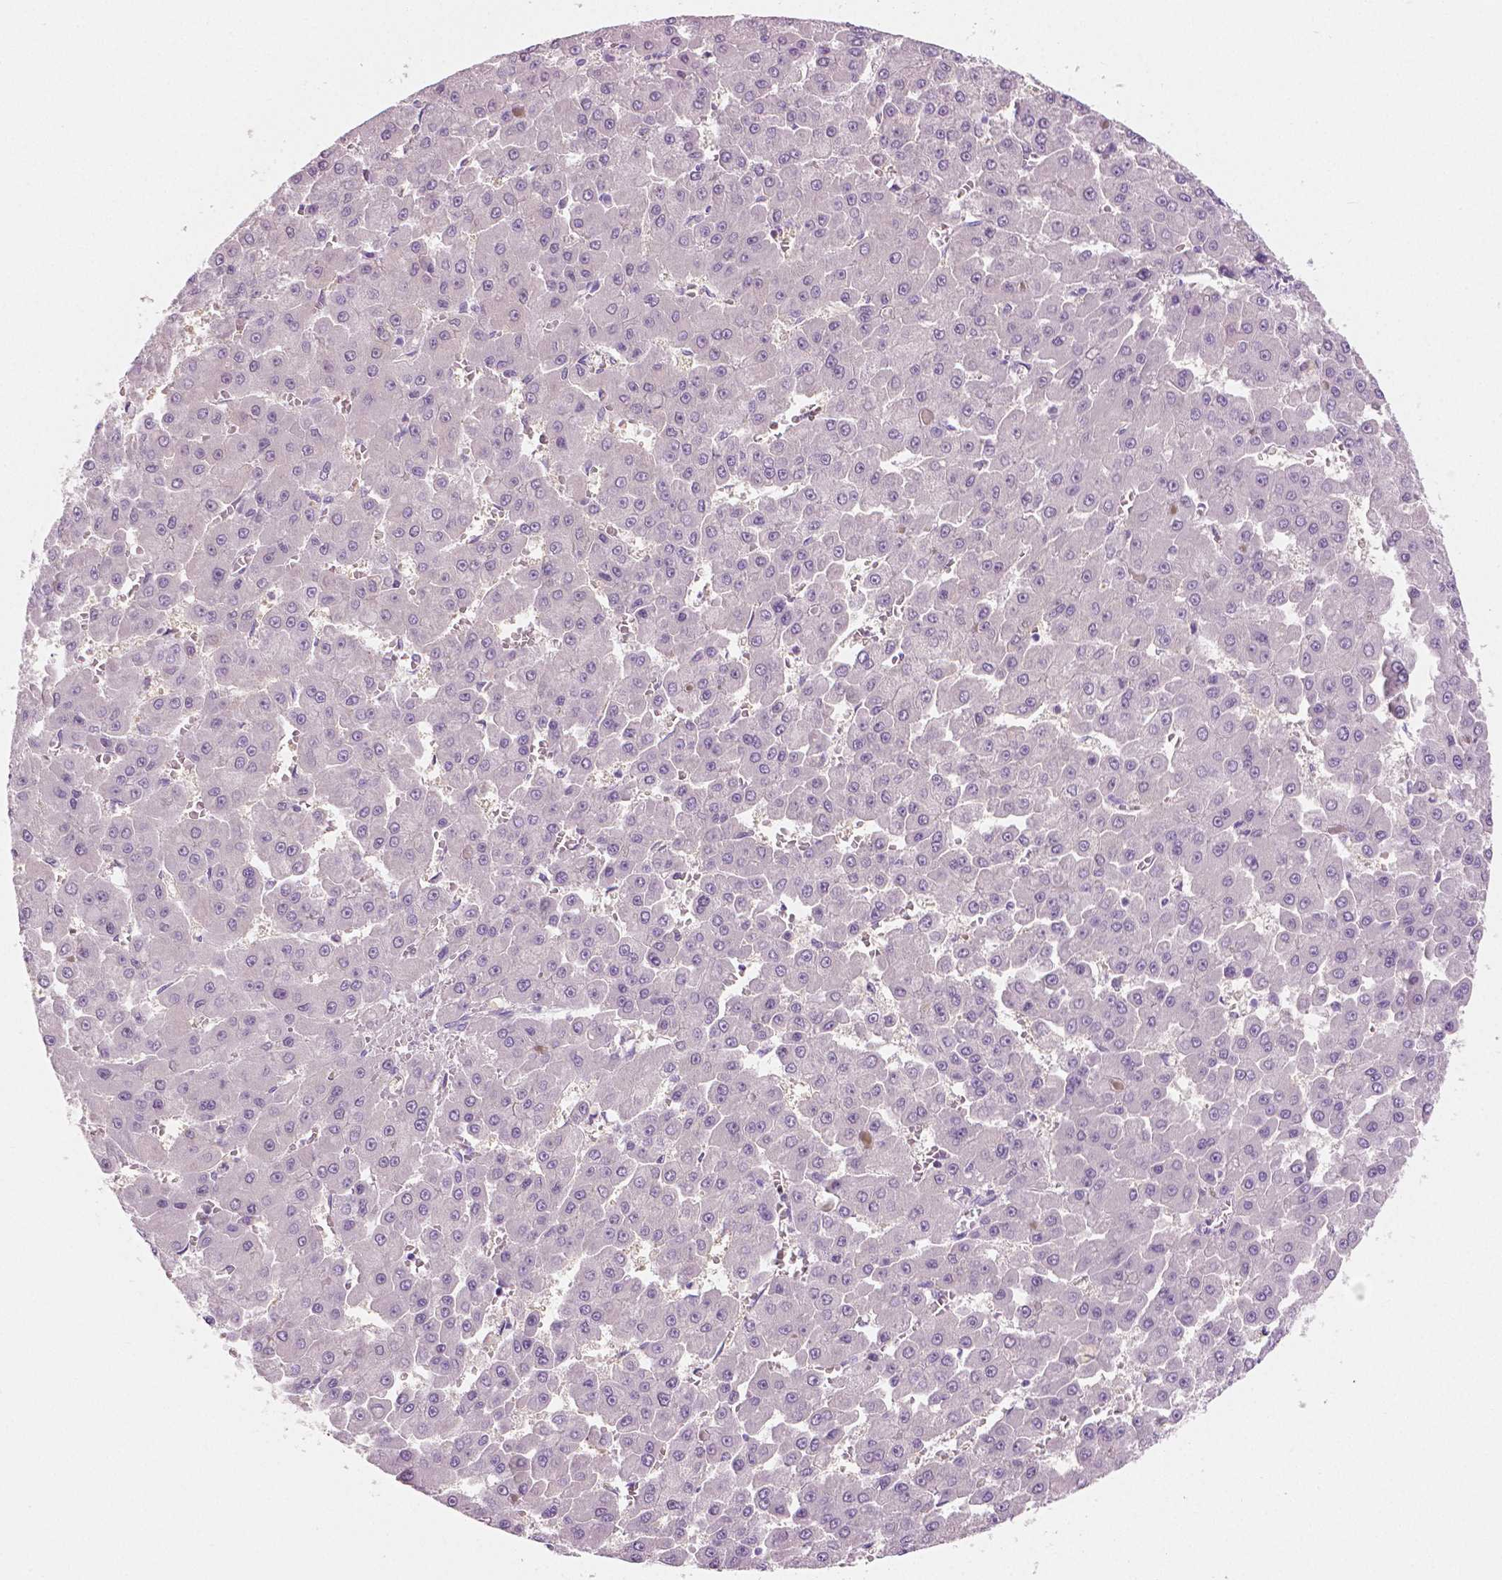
{"staining": {"intensity": "negative", "quantity": "none", "location": "none"}, "tissue": "liver cancer", "cell_type": "Tumor cells", "image_type": "cancer", "snomed": [{"axis": "morphology", "description": "Carcinoma, Hepatocellular, NOS"}, {"axis": "topography", "description": "Liver"}], "caption": "Immunohistochemistry (IHC) of liver hepatocellular carcinoma reveals no expression in tumor cells. (IHC, brightfield microscopy, high magnification).", "gene": "PLIN4", "patient": {"sex": "male", "age": 78}}